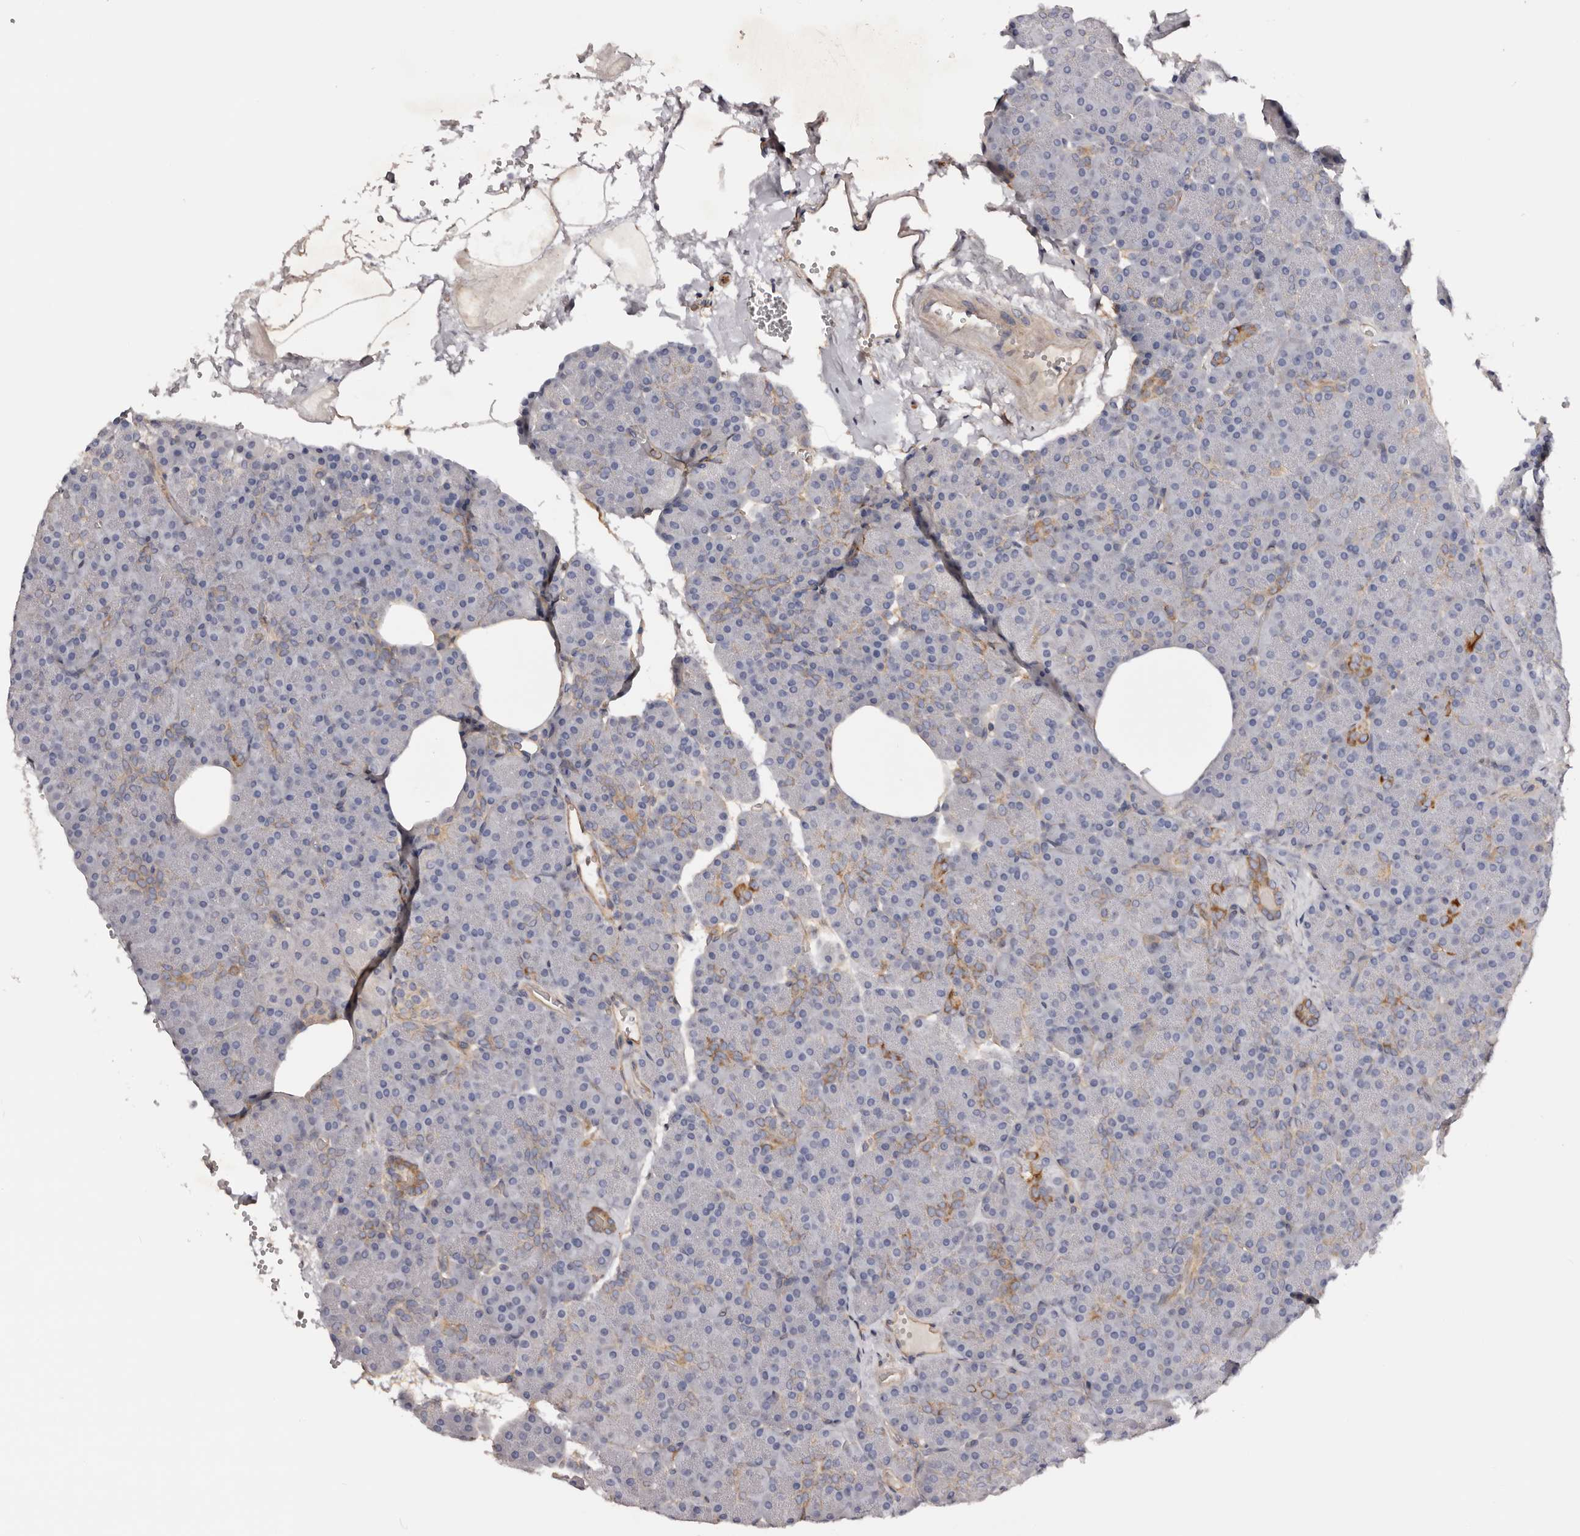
{"staining": {"intensity": "moderate", "quantity": "<25%", "location": "cytoplasmic/membranous"}, "tissue": "pancreas", "cell_type": "Exocrine glandular cells", "image_type": "normal", "snomed": [{"axis": "morphology", "description": "Normal tissue, NOS"}, {"axis": "morphology", "description": "Carcinoid, malignant, NOS"}, {"axis": "topography", "description": "Pancreas"}], "caption": "Immunohistochemistry (IHC) photomicrograph of benign pancreas stained for a protein (brown), which displays low levels of moderate cytoplasmic/membranous staining in about <25% of exocrine glandular cells.", "gene": "DMRT2", "patient": {"sex": "female", "age": 35}}